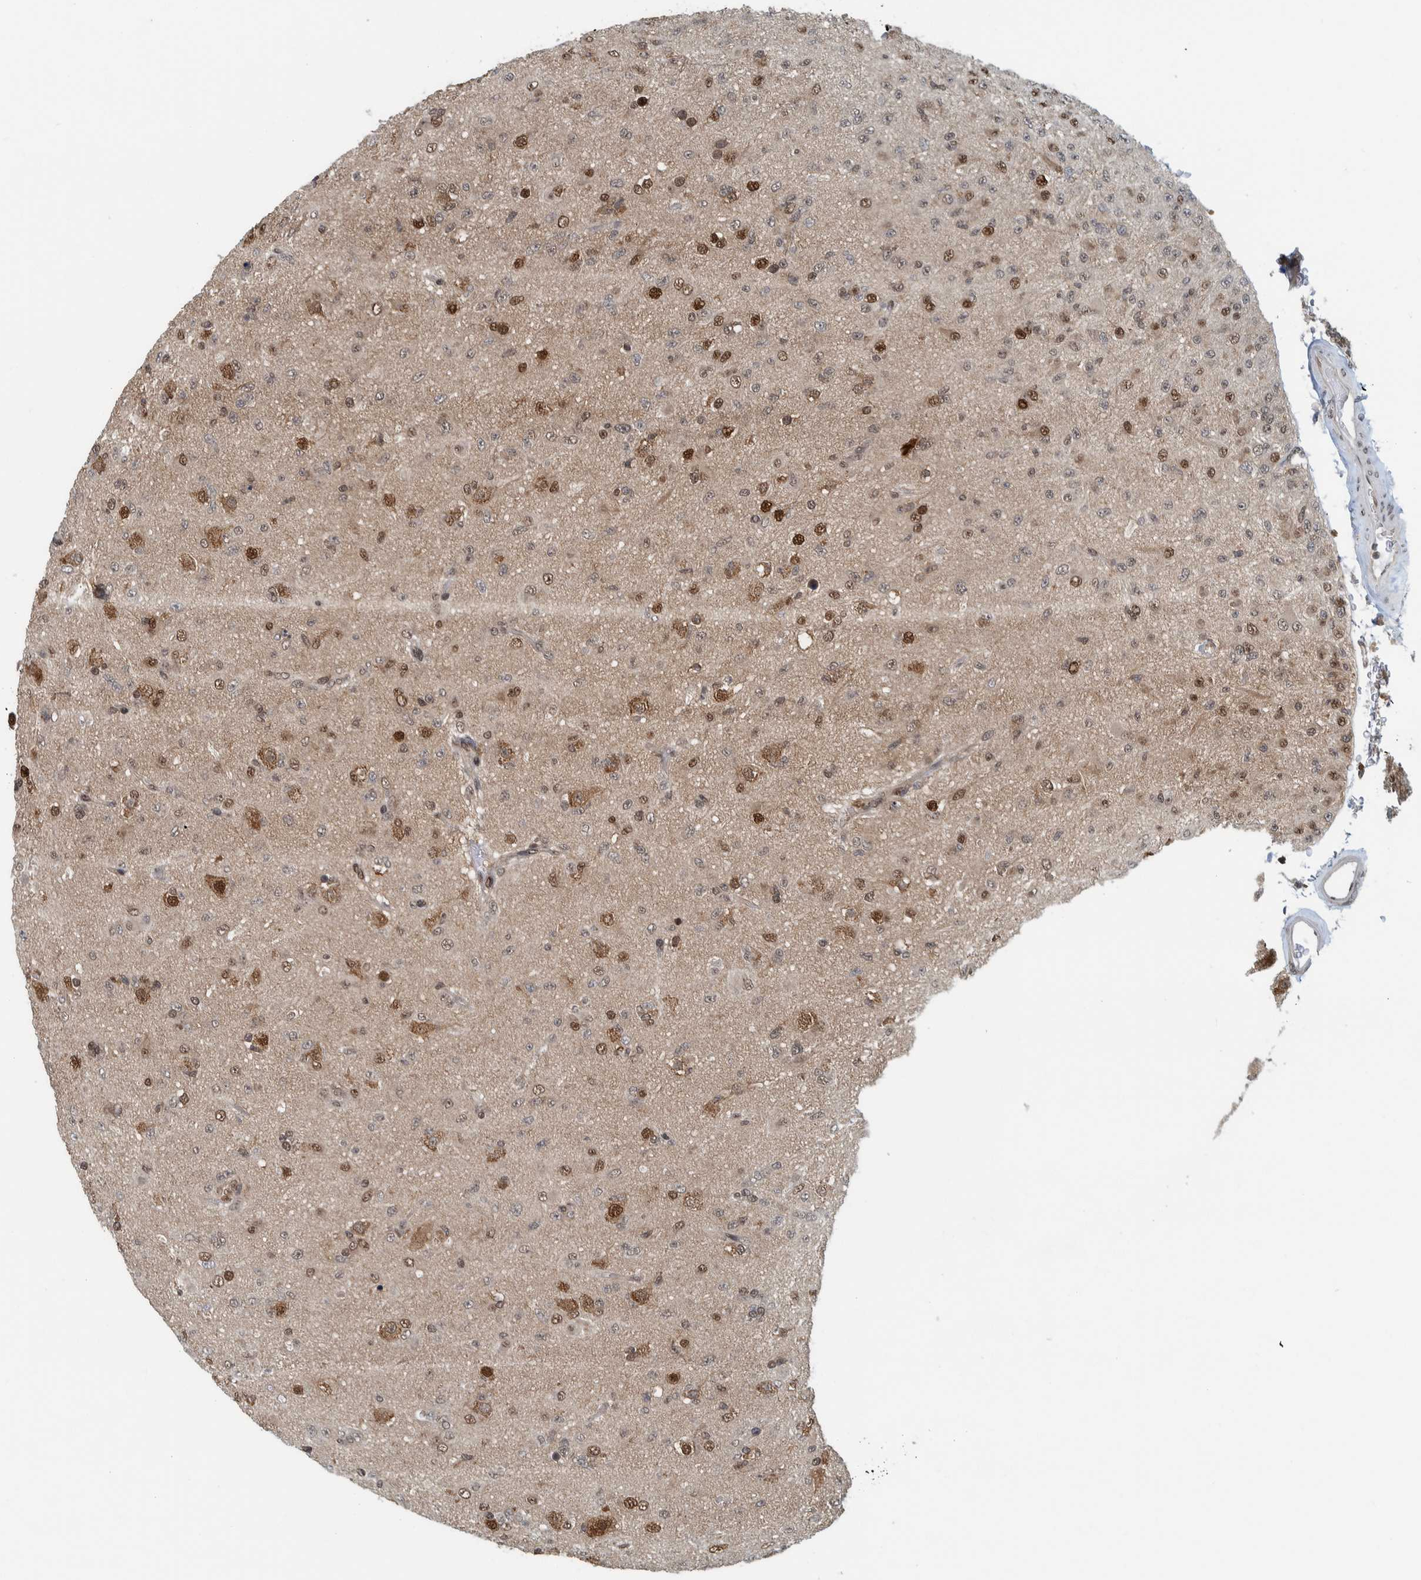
{"staining": {"intensity": "strong", "quantity": "25%-75%", "location": "nuclear"}, "tissue": "glioma", "cell_type": "Tumor cells", "image_type": "cancer", "snomed": [{"axis": "morphology", "description": "Glioma, malignant, Low grade"}, {"axis": "topography", "description": "Brain"}], "caption": "Immunohistochemical staining of human low-grade glioma (malignant) displays high levels of strong nuclear protein expression in approximately 25%-75% of tumor cells.", "gene": "COPS3", "patient": {"sex": "male", "age": 65}}